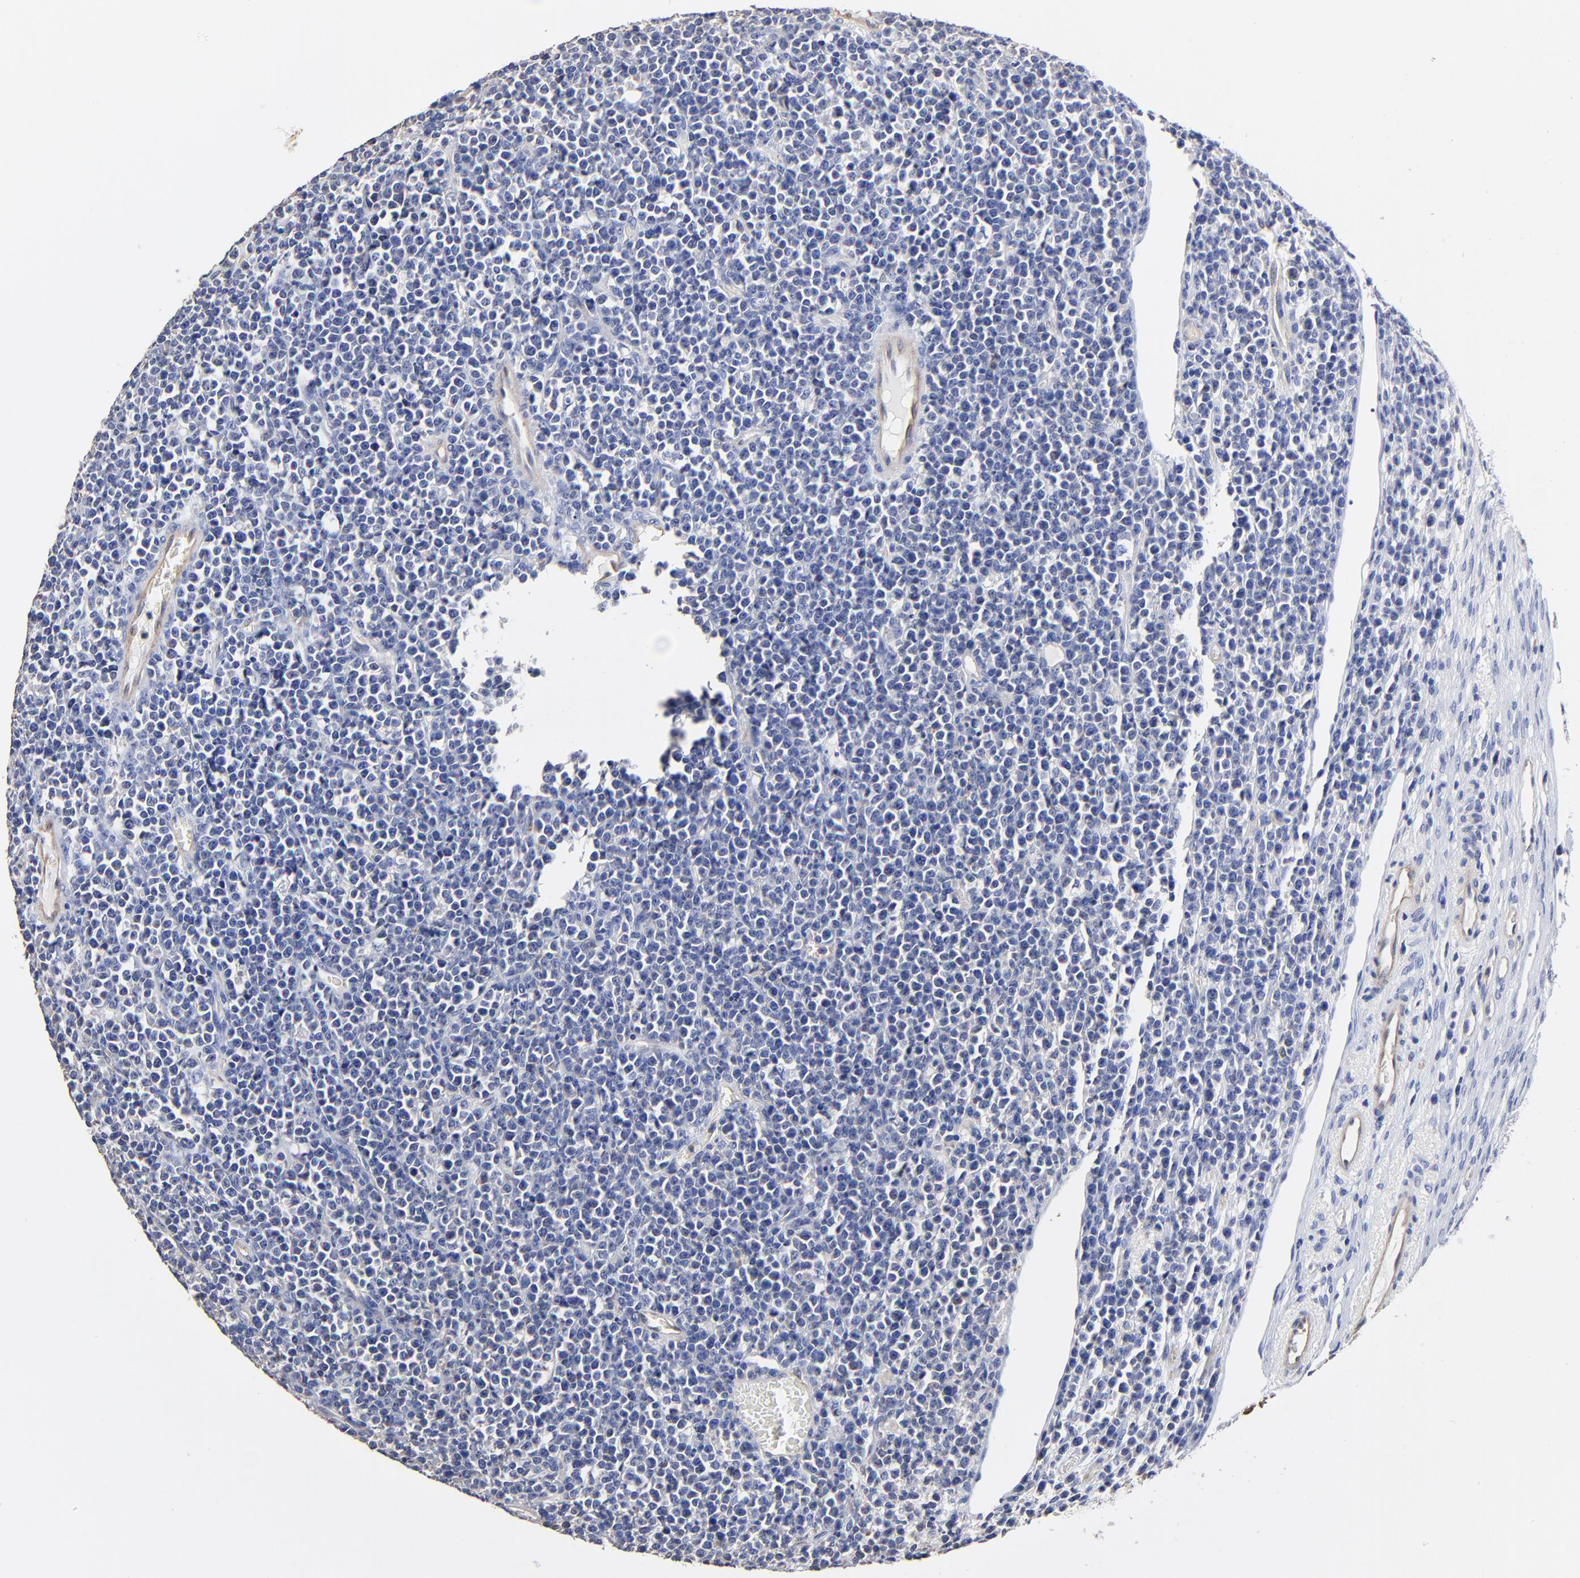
{"staining": {"intensity": "negative", "quantity": "none", "location": "none"}, "tissue": "lymphoma", "cell_type": "Tumor cells", "image_type": "cancer", "snomed": [{"axis": "morphology", "description": "Malignant lymphoma, non-Hodgkin's type, High grade"}, {"axis": "topography", "description": "Ovary"}], "caption": "There is no significant staining in tumor cells of high-grade malignant lymphoma, non-Hodgkin's type.", "gene": "TAGLN2", "patient": {"sex": "female", "age": 56}}